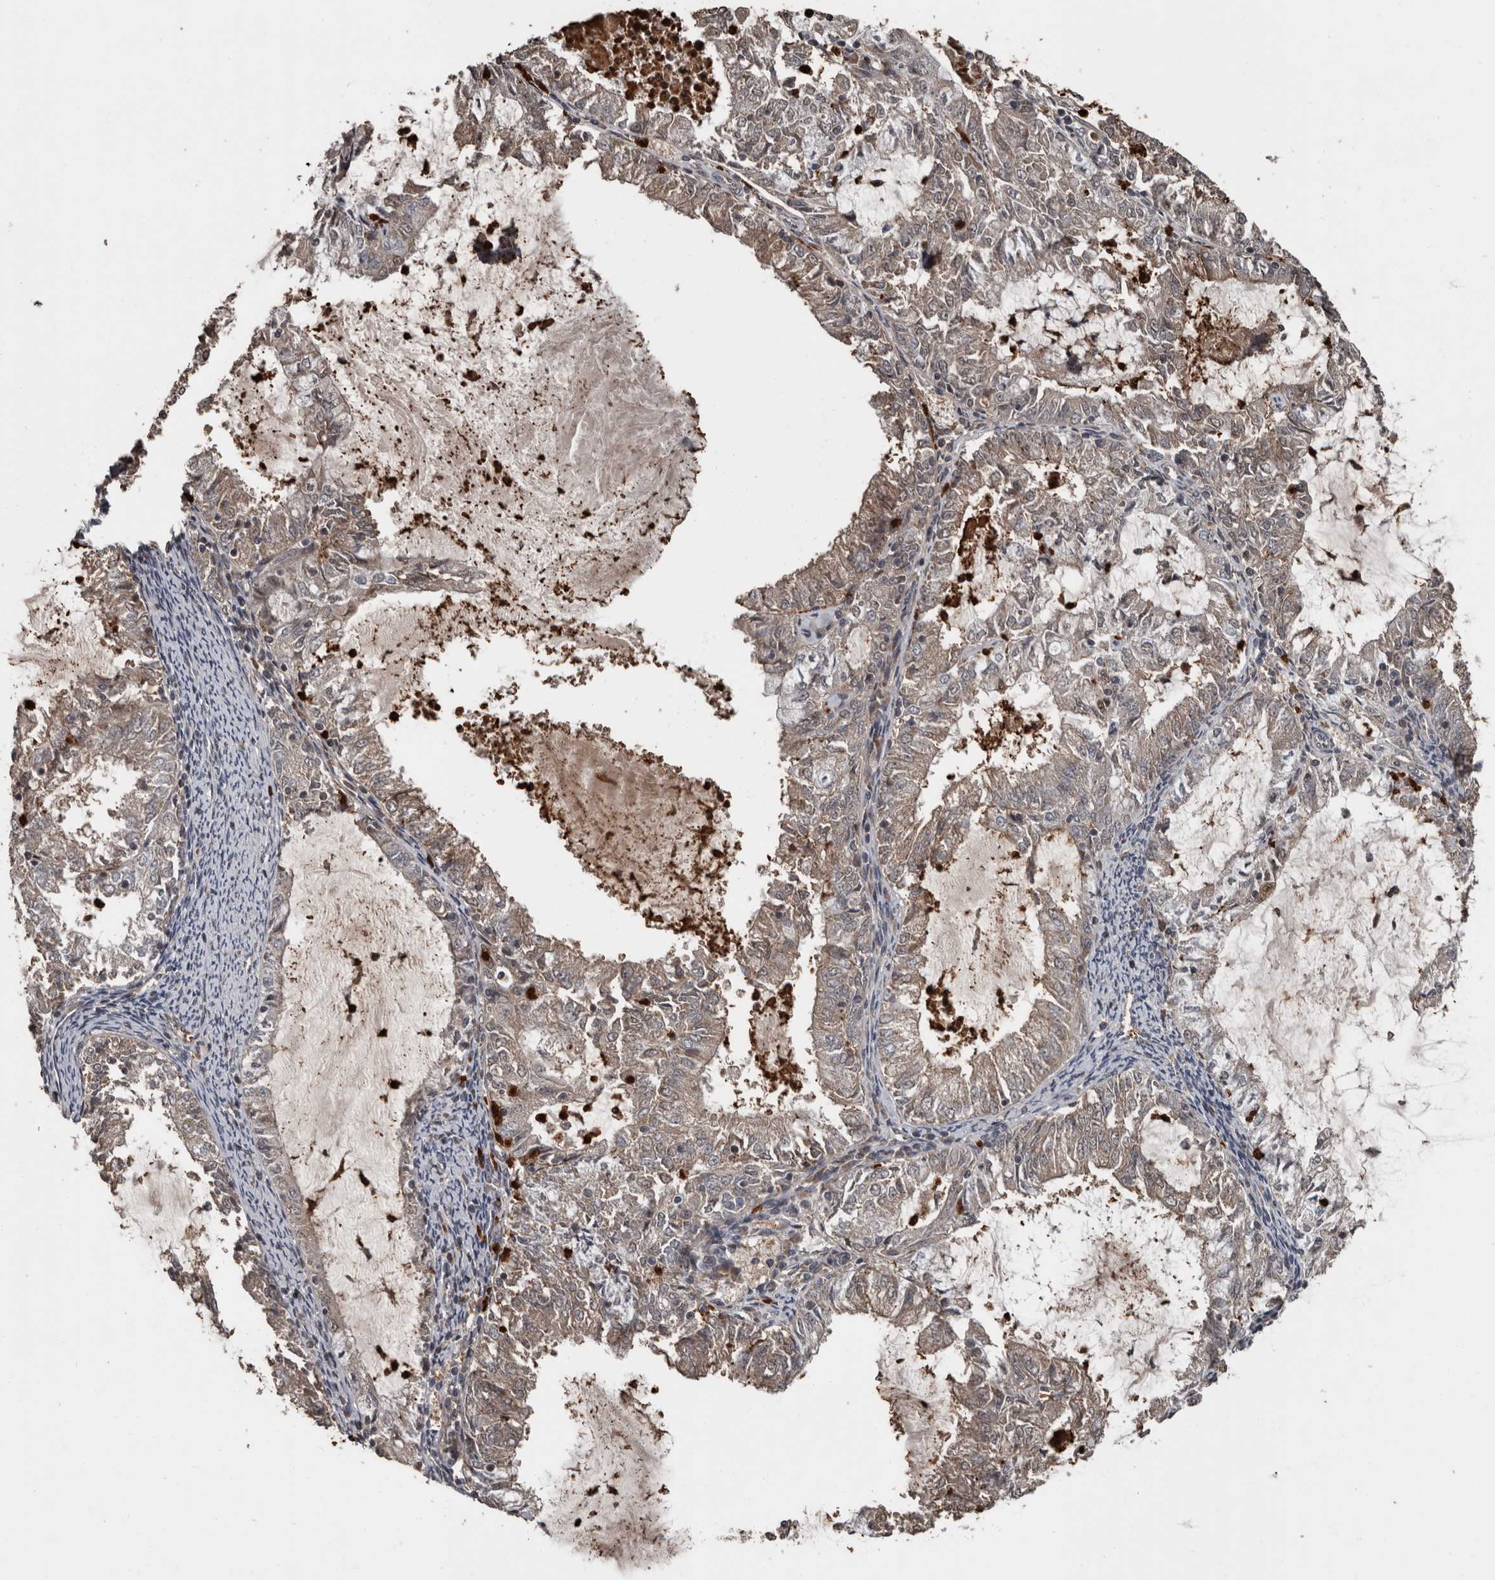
{"staining": {"intensity": "weak", "quantity": "25%-75%", "location": "cytoplasmic/membranous"}, "tissue": "endometrial cancer", "cell_type": "Tumor cells", "image_type": "cancer", "snomed": [{"axis": "morphology", "description": "Adenocarcinoma, NOS"}, {"axis": "topography", "description": "Endometrium"}], "caption": "A brown stain highlights weak cytoplasmic/membranous expression of a protein in endometrial adenocarcinoma tumor cells.", "gene": "FSBP", "patient": {"sex": "female", "age": 57}}